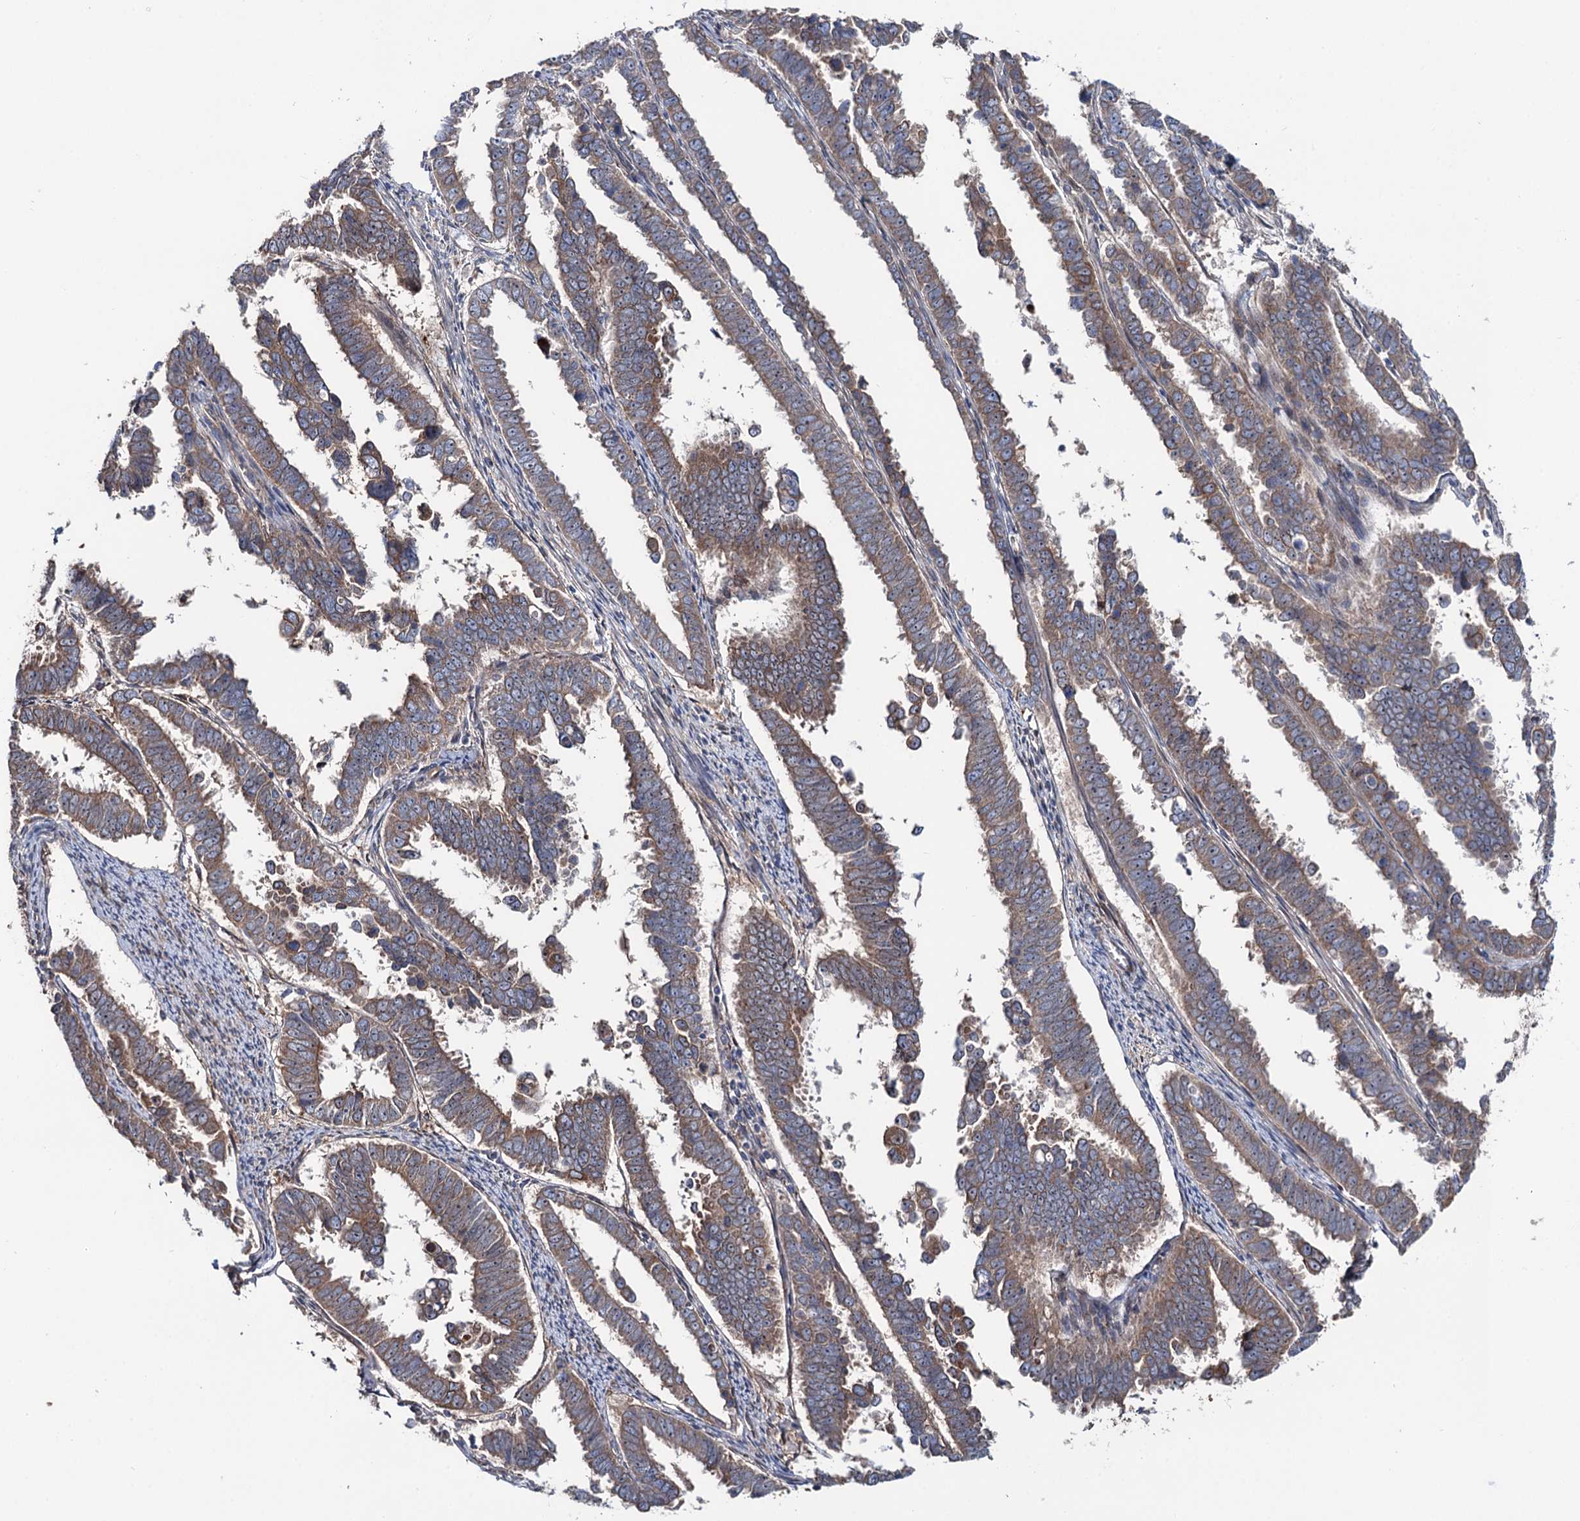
{"staining": {"intensity": "moderate", "quantity": ">75%", "location": "cytoplasmic/membranous"}, "tissue": "endometrial cancer", "cell_type": "Tumor cells", "image_type": "cancer", "snomed": [{"axis": "morphology", "description": "Adenocarcinoma, NOS"}, {"axis": "topography", "description": "Endometrium"}], "caption": "This is a micrograph of immunohistochemistry (IHC) staining of endometrial adenocarcinoma, which shows moderate positivity in the cytoplasmic/membranous of tumor cells.", "gene": "PTDSS2", "patient": {"sex": "female", "age": 75}}